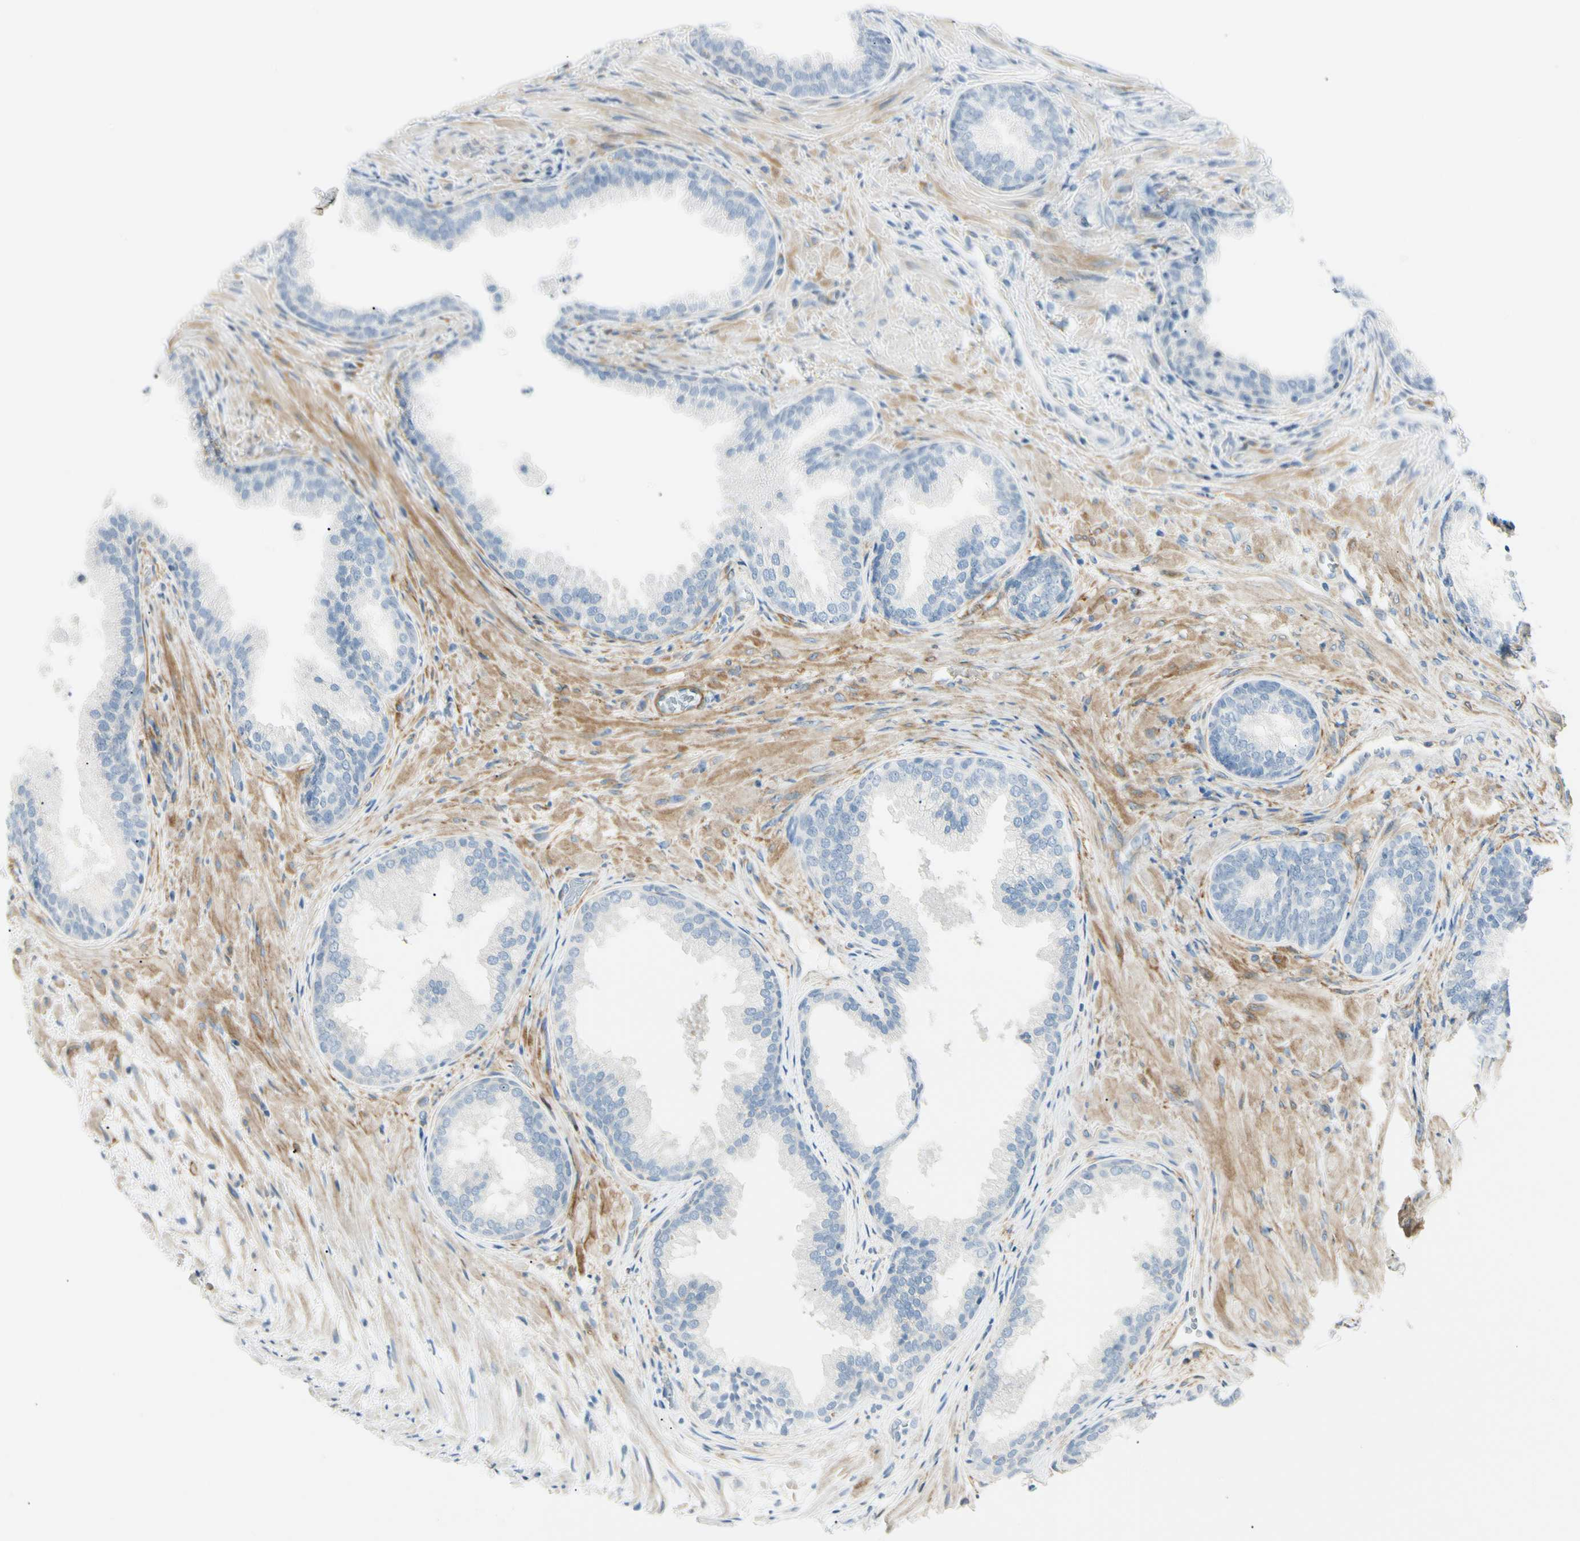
{"staining": {"intensity": "negative", "quantity": "none", "location": "none"}, "tissue": "prostate", "cell_type": "Glandular cells", "image_type": "normal", "snomed": [{"axis": "morphology", "description": "Normal tissue, NOS"}, {"axis": "topography", "description": "Prostate"}], "caption": "The histopathology image displays no staining of glandular cells in benign prostate. Nuclei are stained in blue.", "gene": "AMPH", "patient": {"sex": "male", "age": 76}}